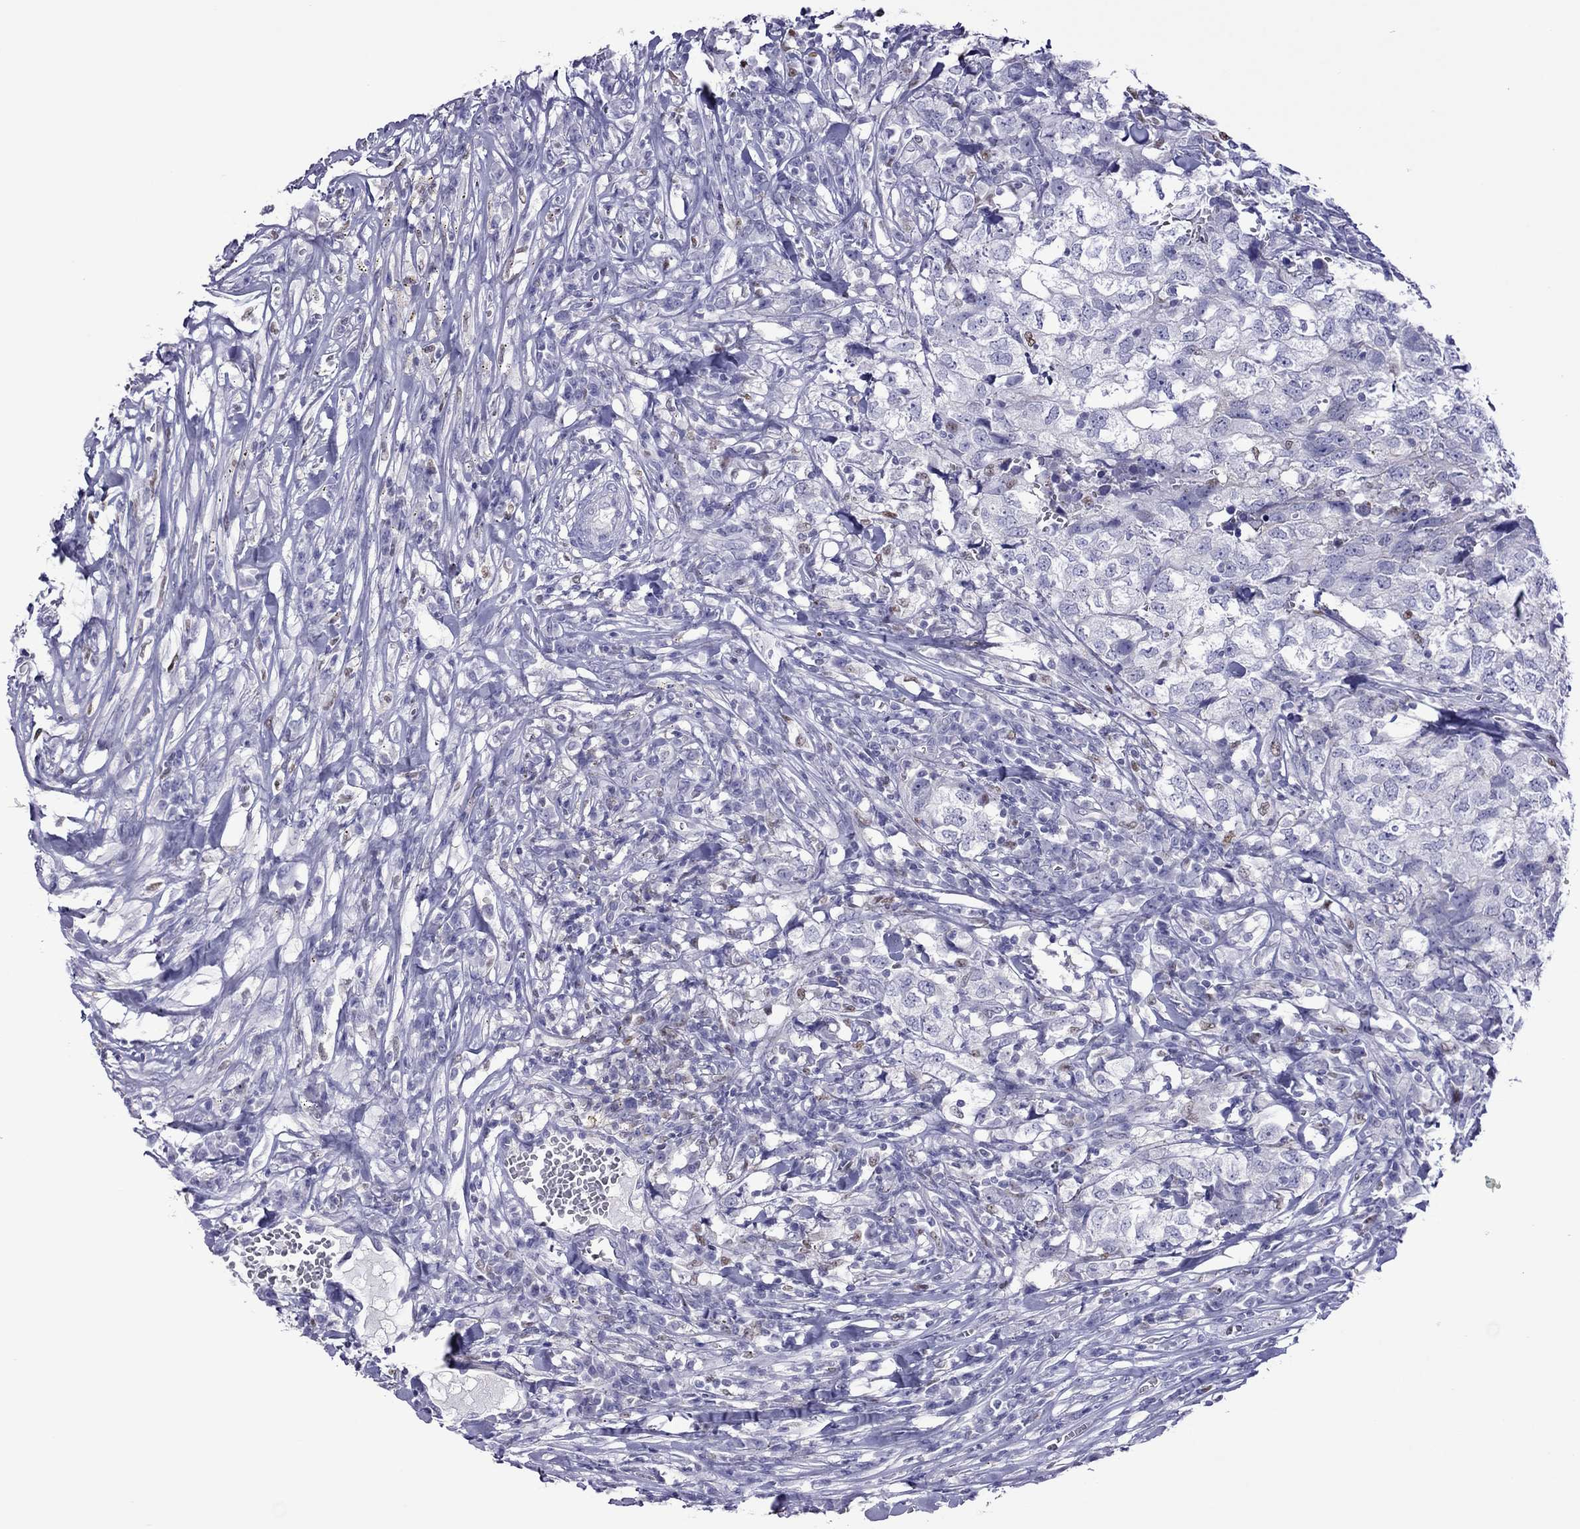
{"staining": {"intensity": "negative", "quantity": "none", "location": "none"}, "tissue": "breast cancer", "cell_type": "Tumor cells", "image_type": "cancer", "snomed": [{"axis": "morphology", "description": "Duct carcinoma"}, {"axis": "topography", "description": "Breast"}], "caption": "Tumor cells are negative for brown protein staining in breast cancer (invasive ductal carcinoma).", "gene": "MPZ", "patient": {"sex": "female", "age": 30}}